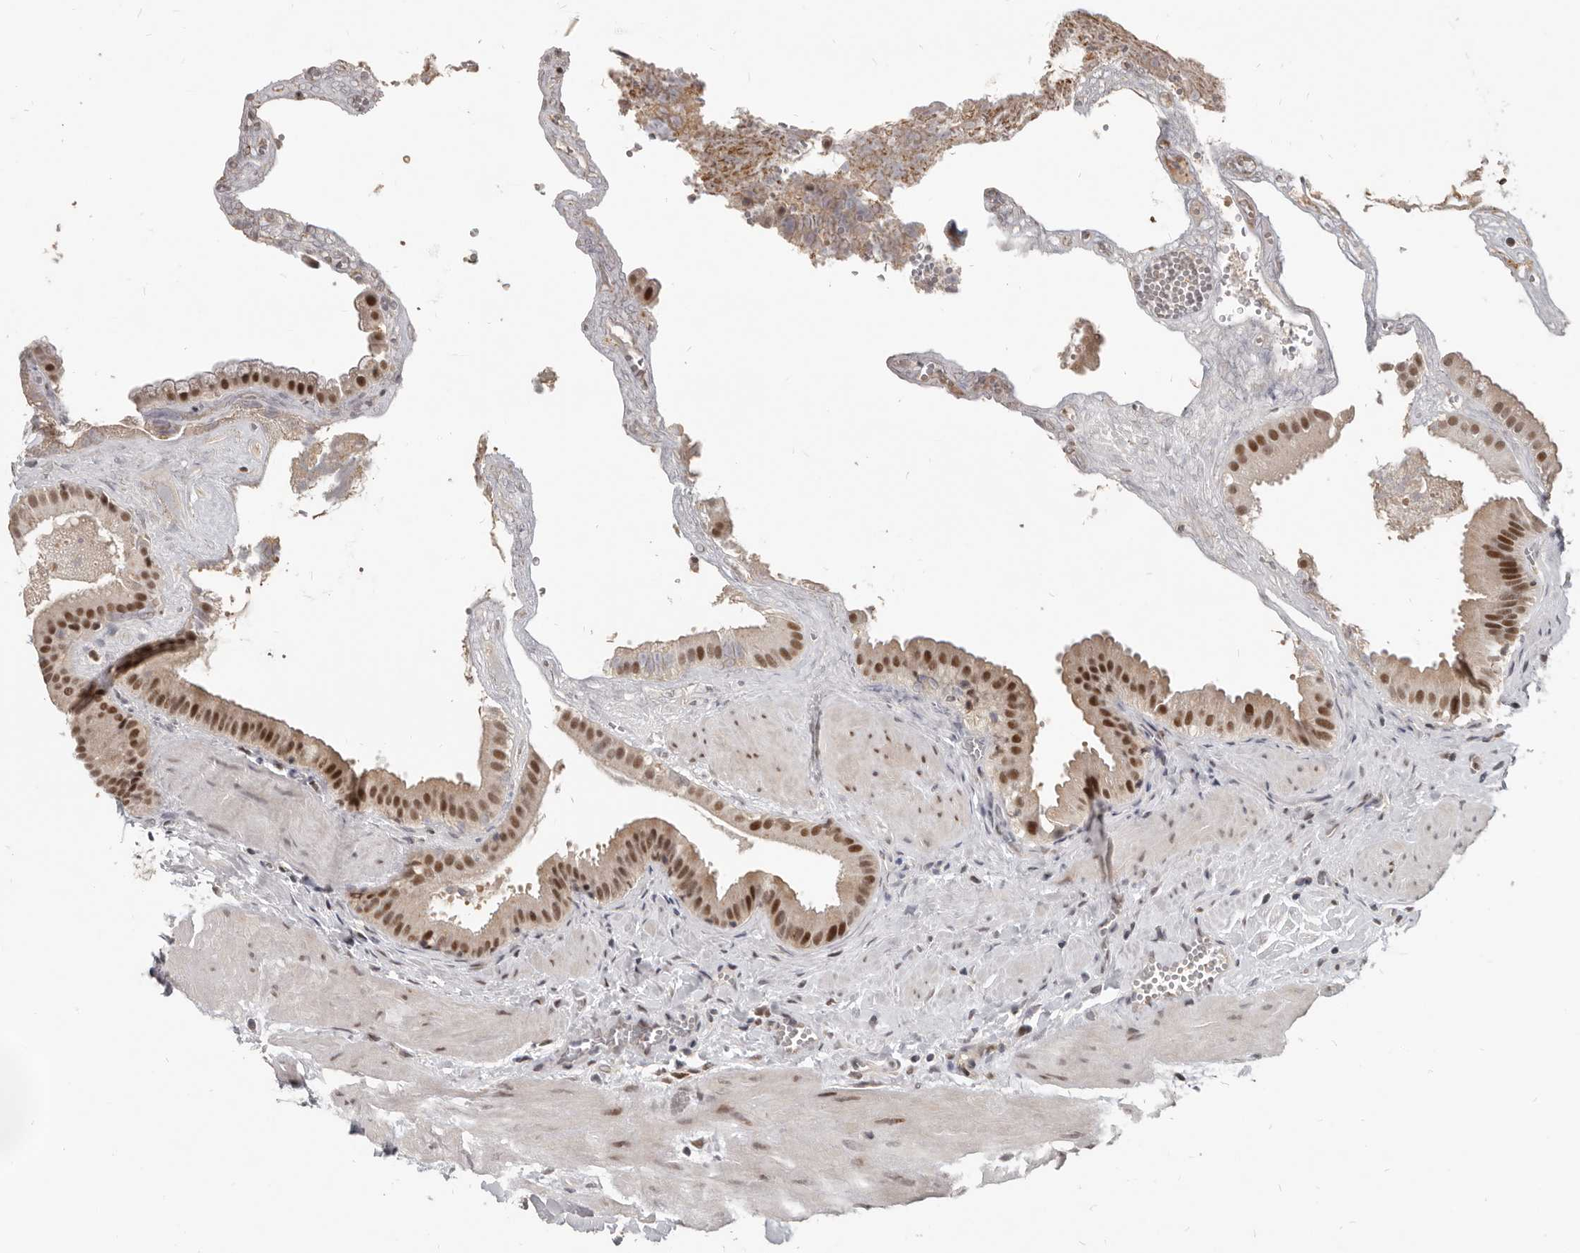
{"staining": {"intensity": "moderate", "quantity": "25%-75%", "location": "nuclear"}, "tissue": "gallbladder", "cell_type": "Glandular cells", "image_type": "normal", "snomed": [{"axis": "morphology", "description": "Normal tissue, NOS"}, {"axis": "topography", "description": "Gallbladder"}], "caption": "A brown stain shows moderate nuclear positivity of a protein in glandular cells of normal human gallbladder.", "gene": "ATF5", "patient": {"sex": "male", "age": 55}}